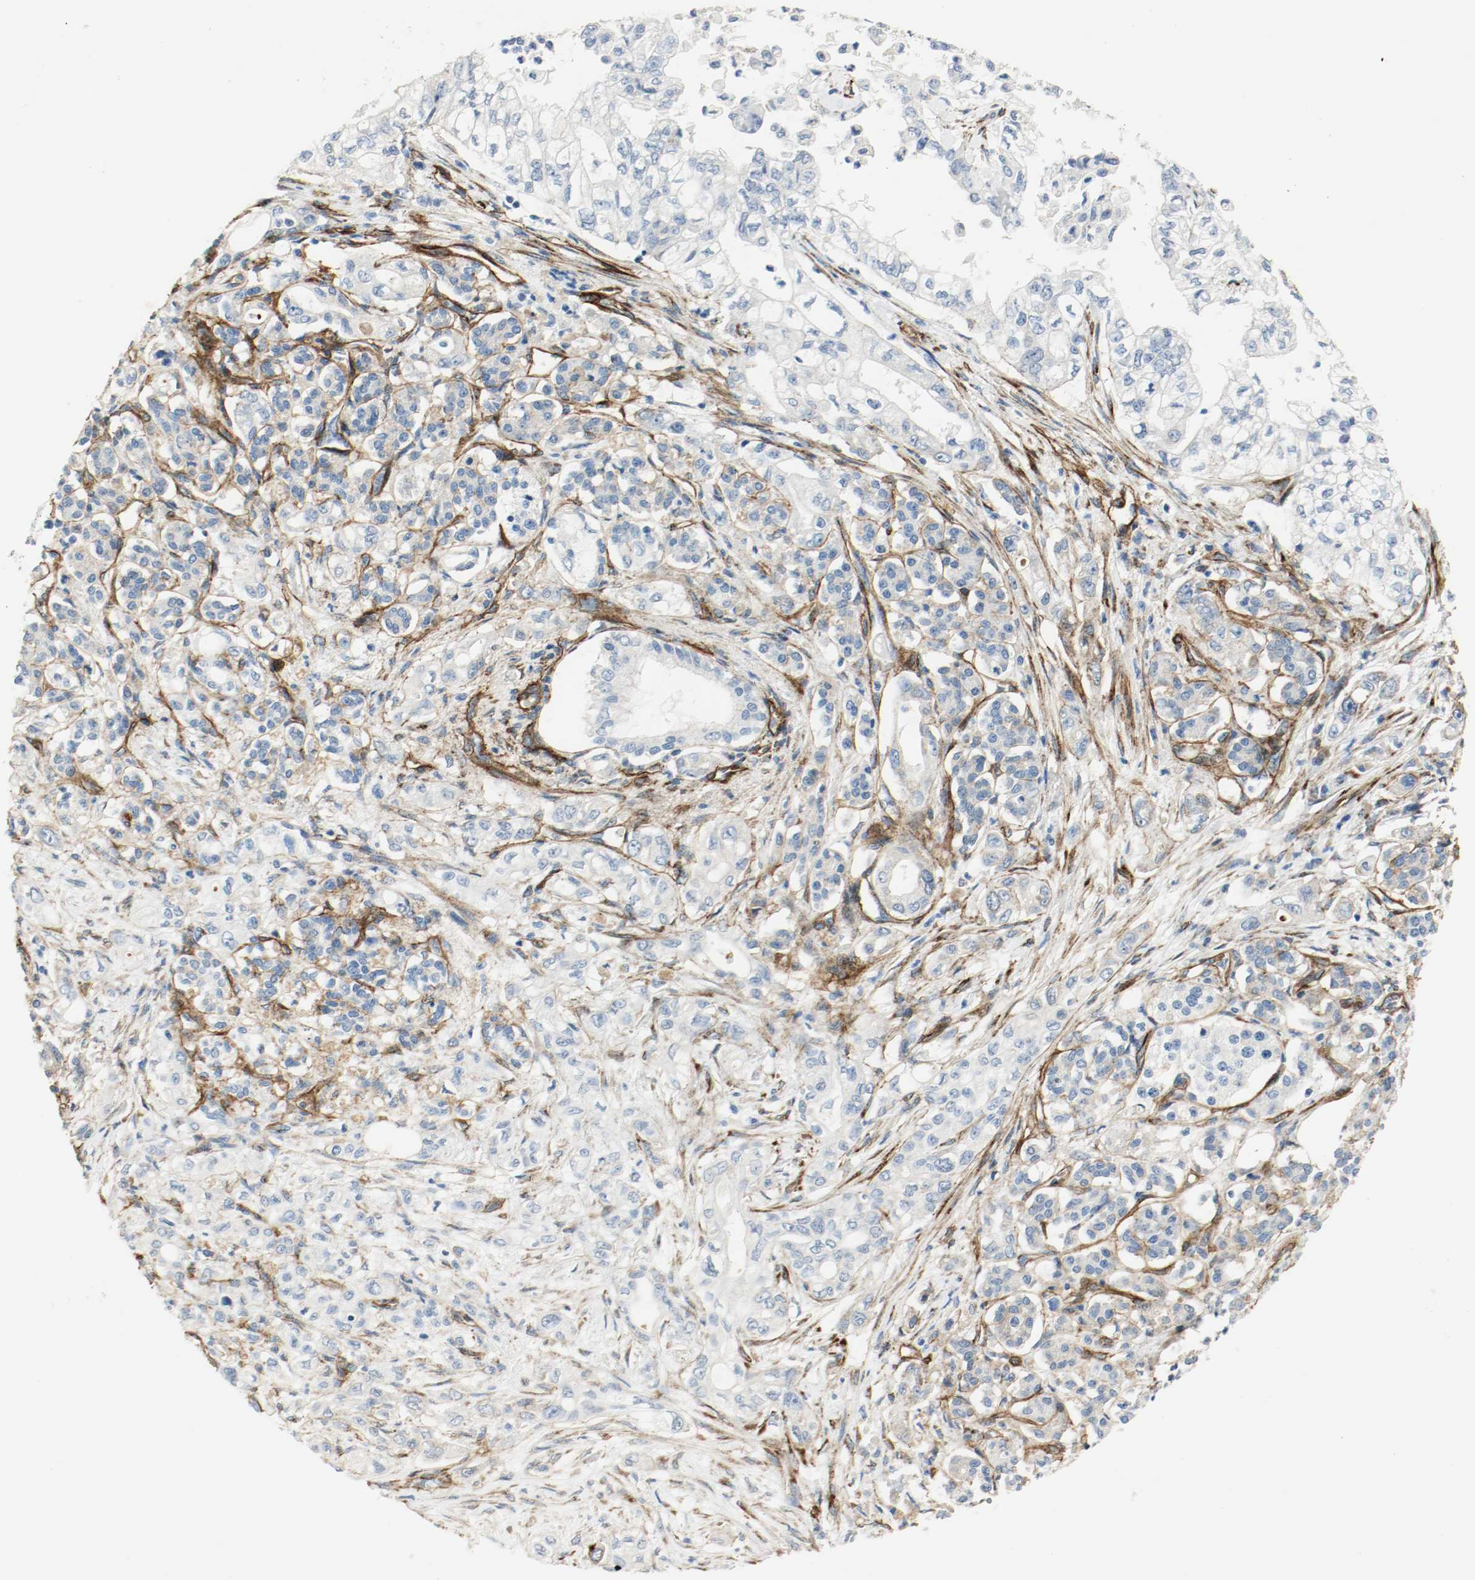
{"staining": {"intensity": "negative", "quantity": "none", "location": "none"}, "tissue": "pancreatic cancer", "cell_type": "Tumor cells", "image_type": "cancer", "snomed": [{"axis": "morphology", "description": "Normal tissue, NOS"}, {"axis": "topography", "description": "Pancreas"}], "caption": "The micrograph demonstrates no staining of tumor cells in pancreatic cancer.", "gene": "LAMB1", "patient": {"sex": "male", "age": 42}}